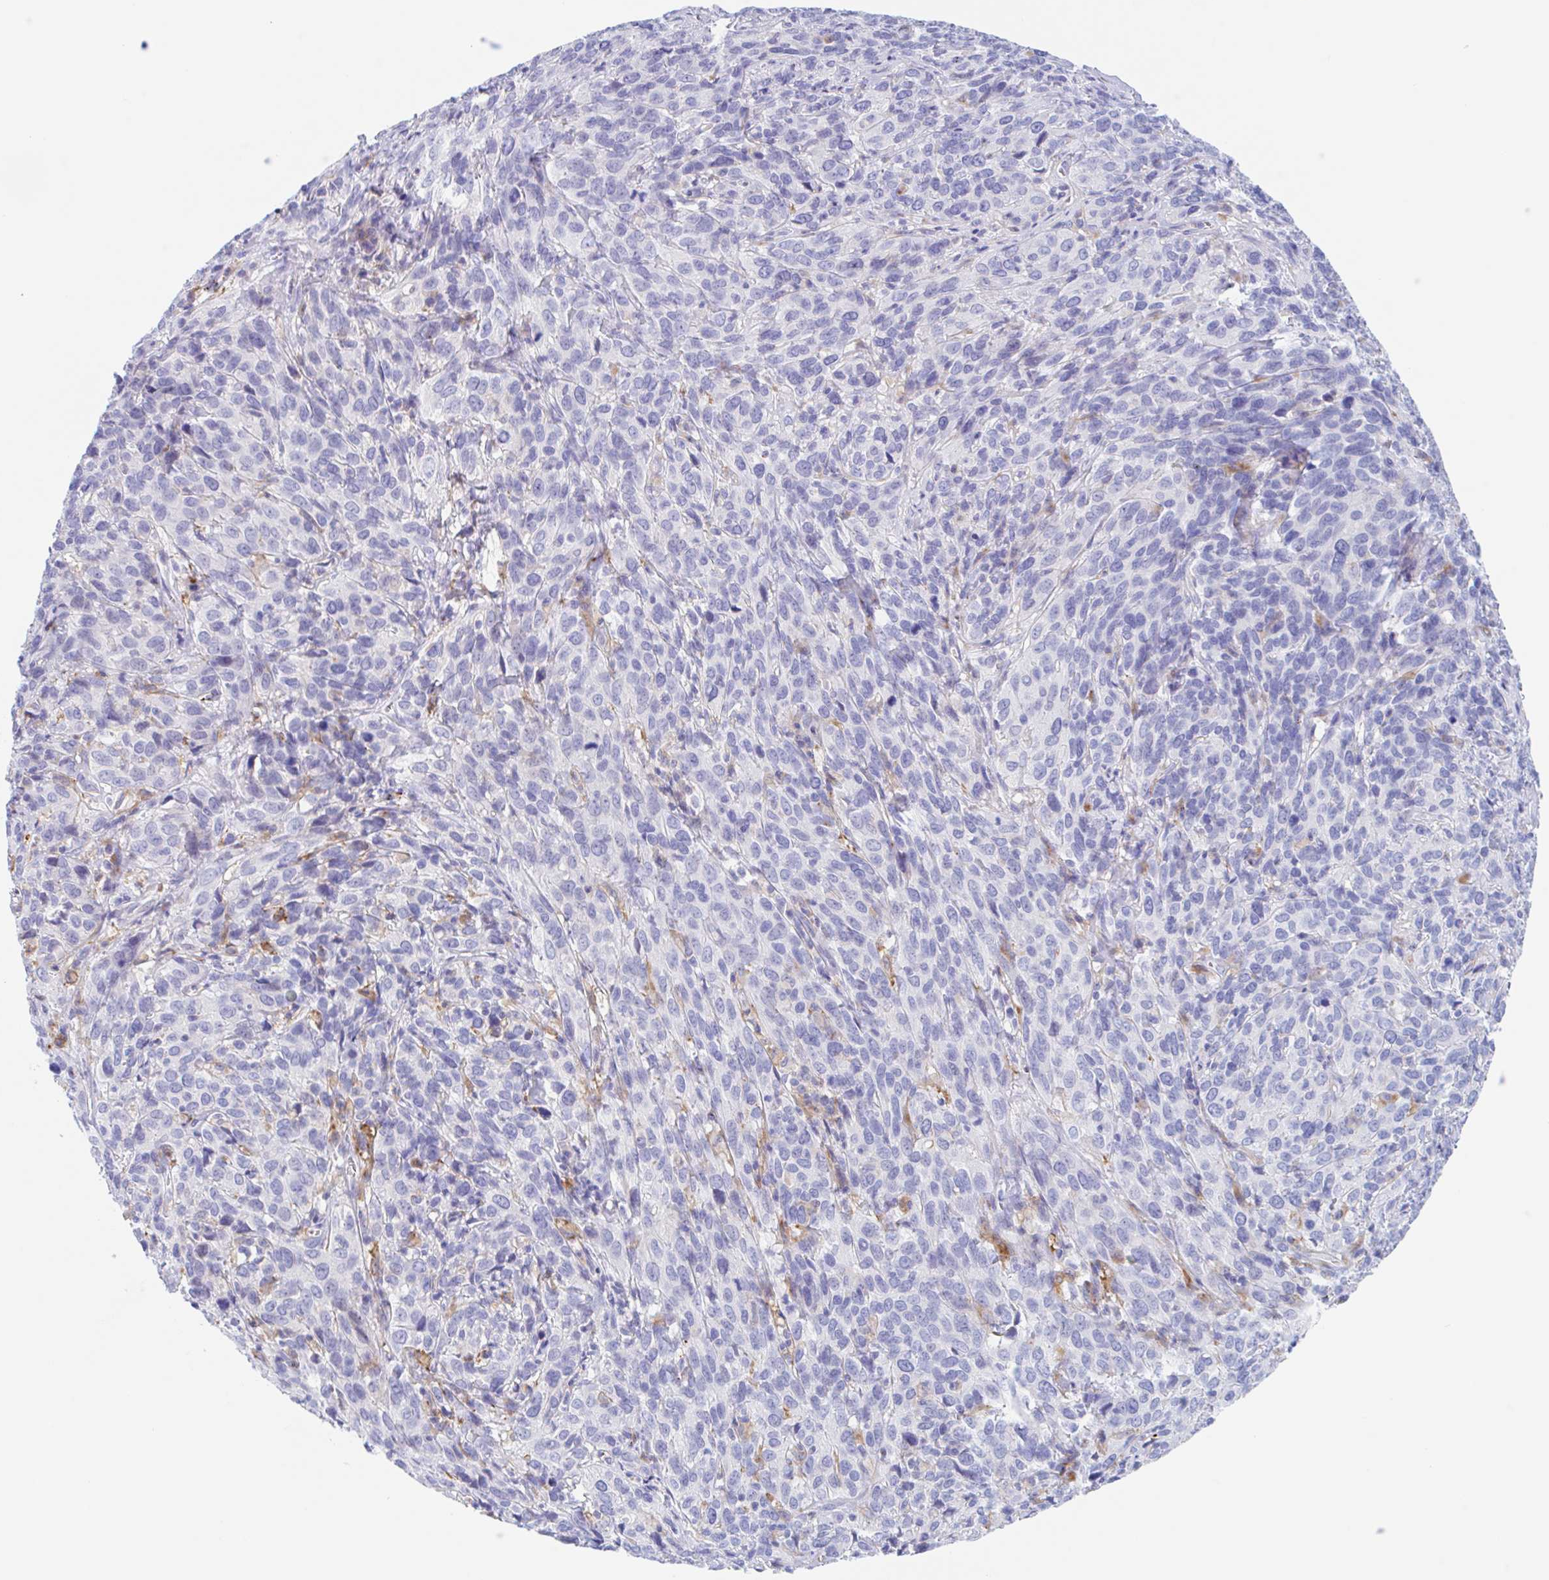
{"staining": {"intensity": "negative", "quantity": "none", "location": "none"}, "tissue": "cervical cancer", "cell_type": "Tumor cells", "image_type": "cancer", "snomed": [{"axis": "morphology", "description": "Squamous cell carcinoma, NOS"}, {"axis": "topography", "description": "Cervix"}], "caption": "IHC micrograph of squamous cell carcinoma (cervical) stained for a protein (brown), which reveals no positivity in tumor cells.", "gene": "ANKRD9", "patient": {"sex": "female", "age": 51}}